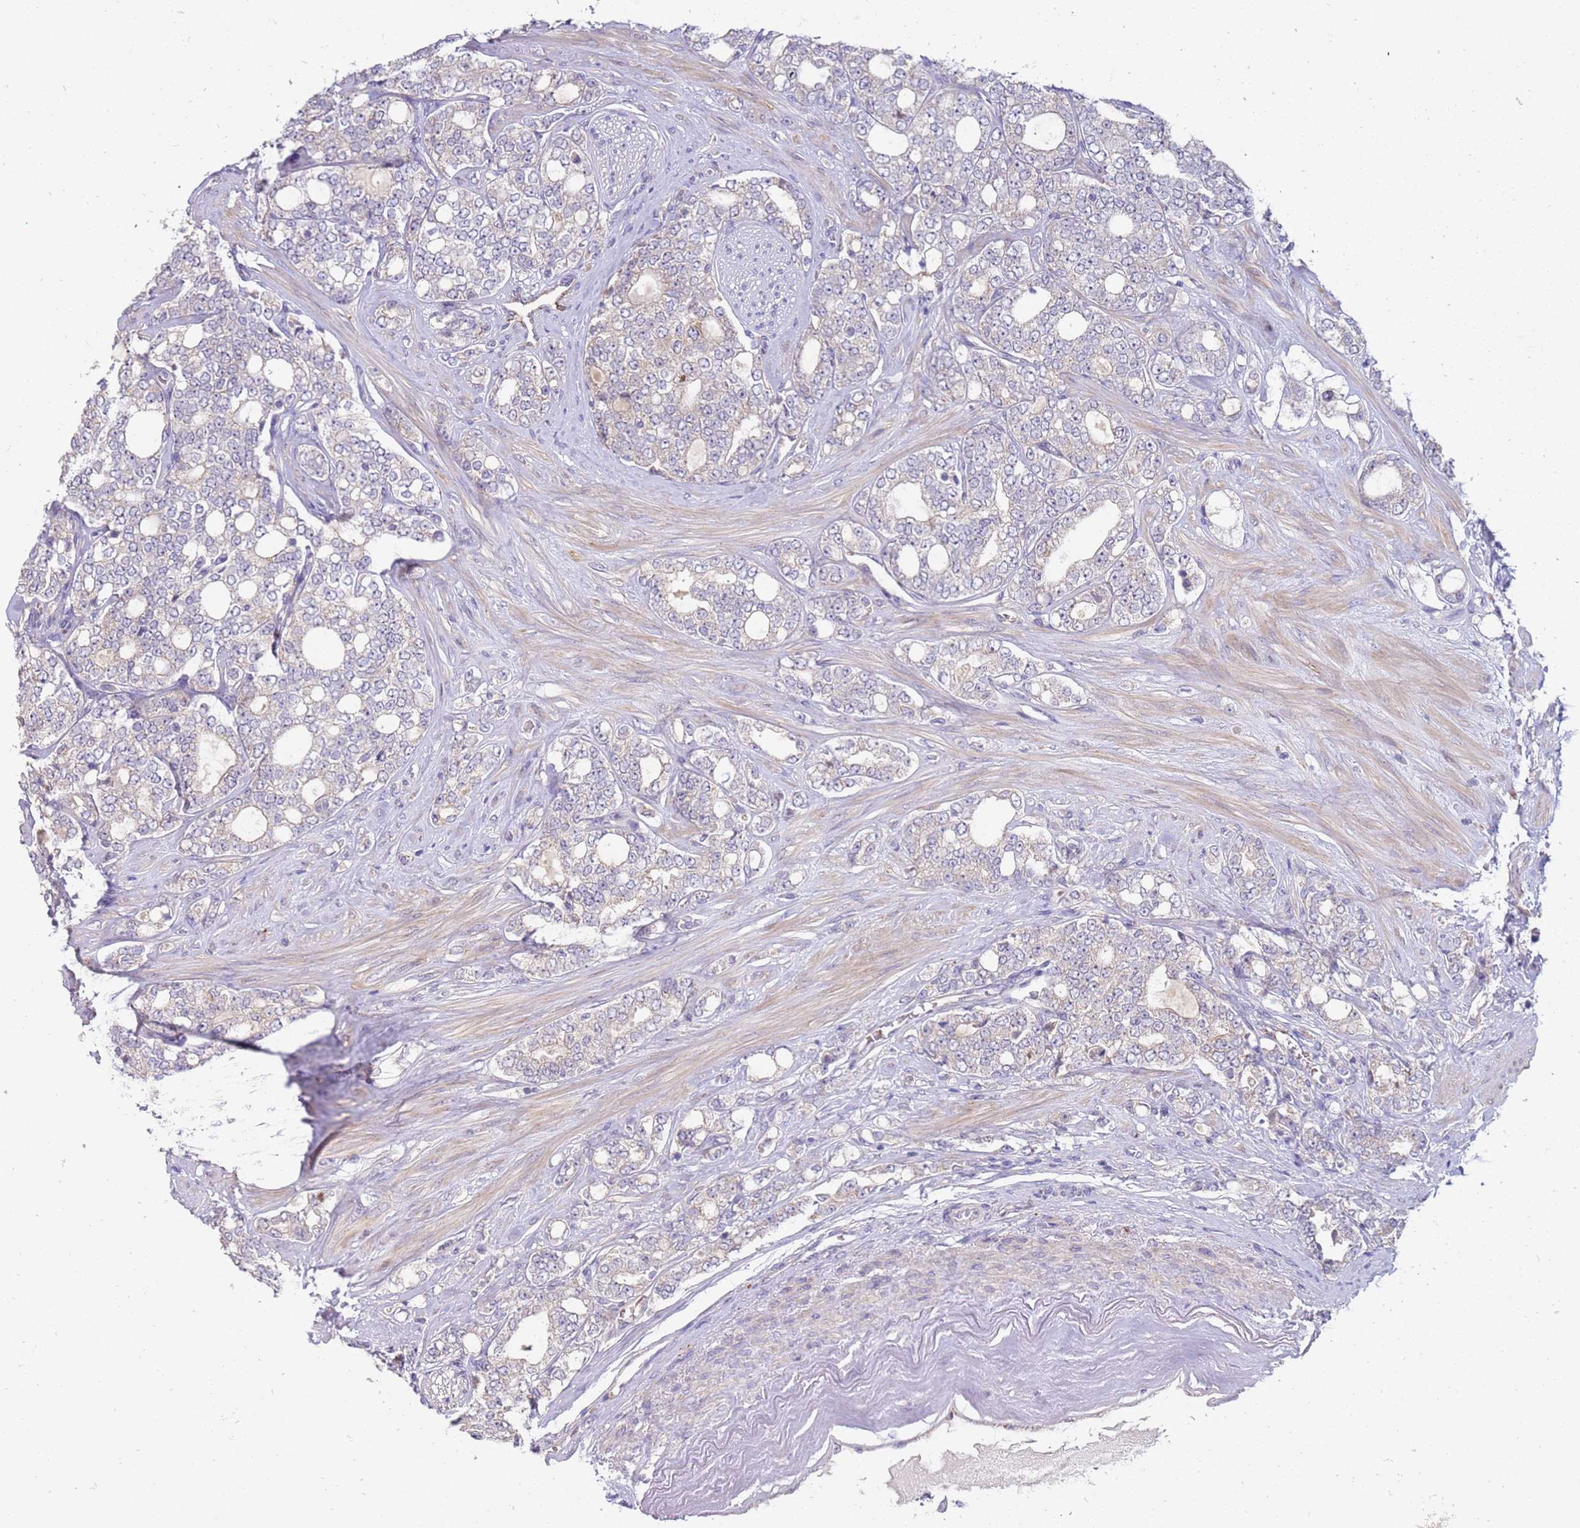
{"staining": {"intensity": "negative", "quantity": "none", "location": "none"}, "tissue": "prostate cancer", "cell_type": "Tumor cells", "image_type": "cancer", "snomed": [{"axis": "morphology", "description": "Adenocarcinoma, High grade"}, {"axis": "topography", "description": "Prostate"}], "caption": "High magnification brightfield microscopy of prostate cancer stained with DAB (brown) and counterstained with hematoxylin (blue): tumor cells show no significant expression.", "gene": "NMUR2", "patient": {"sex": "male", "age": 64}}